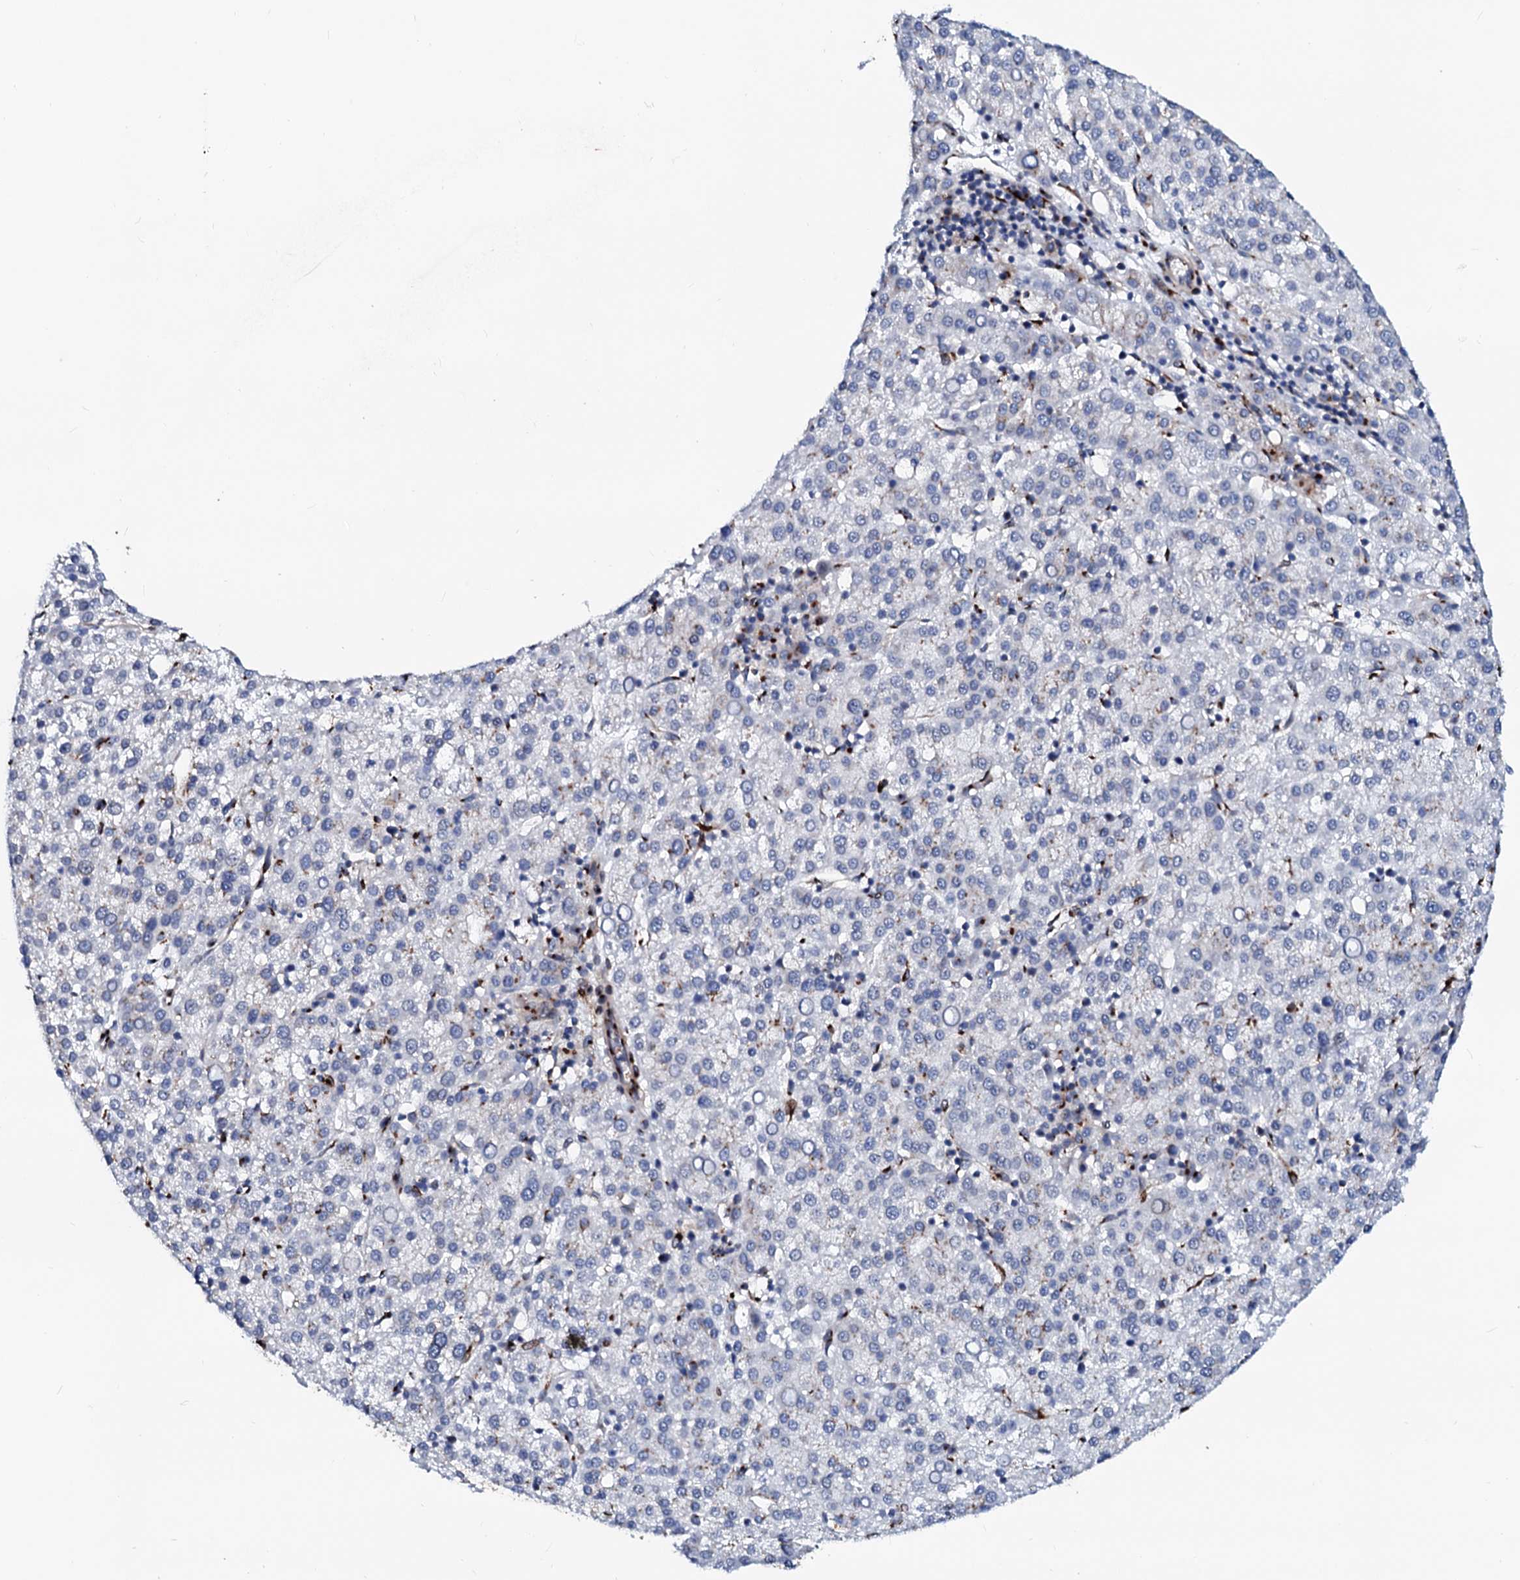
{"staining": {"intensity": "weak", "quantity": "<25%", "location": "cytoplasmic/membranous"}, "tissue": "liver cancer", "cell_type": "Tumor cells", "image_type": "cancer", "snomed": [{"axis": "morphology", "description": "Carcinoma, Hepatocellular, NOS"}, {"axis": "topography", "description": "Liver"}], "caption": "Histopathology image shows no significant protein expression in tumor cells of liver cancer (hepatocellular carcinoma).", "gene": "TMCO3", "patient": {"sex": "female", "age": 58}}